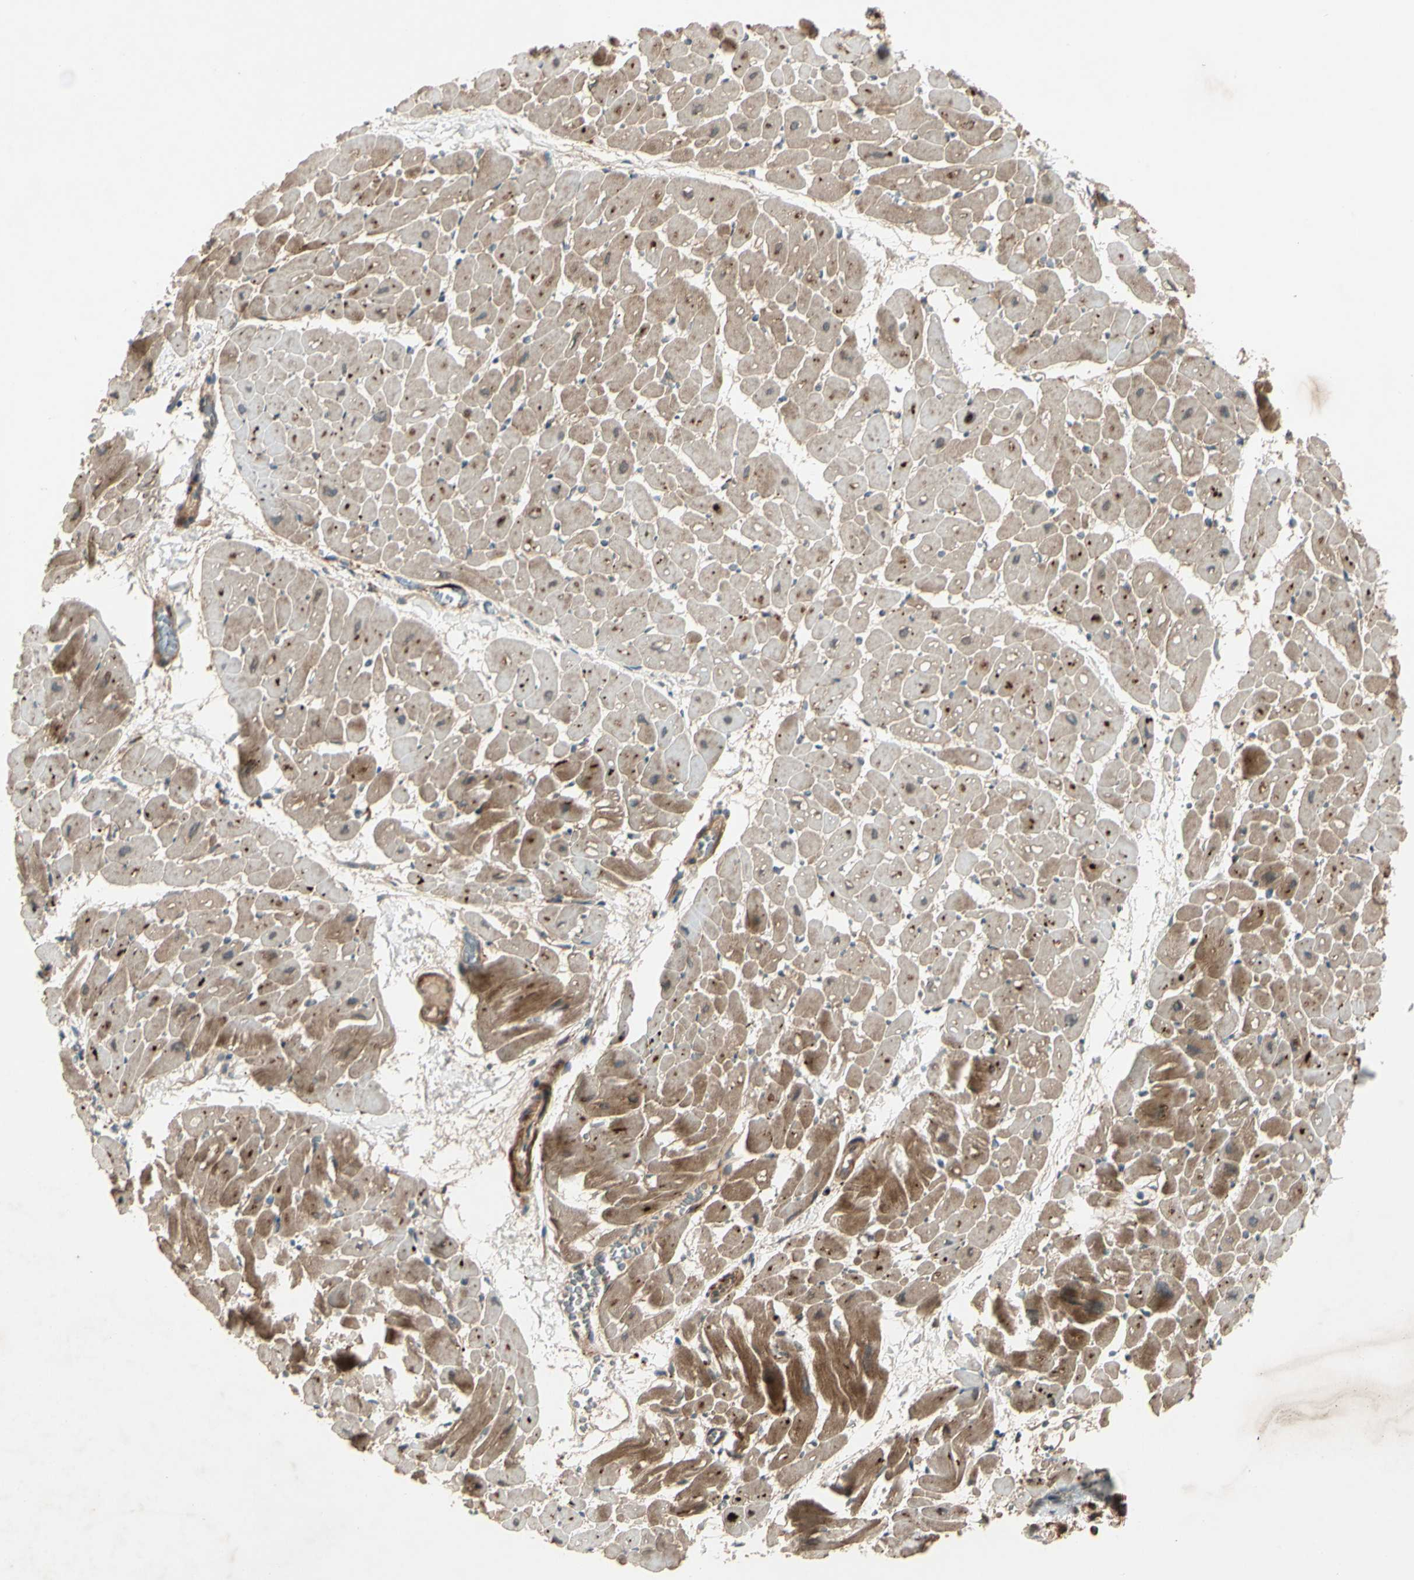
{"staining": {"intensity": "moderate", "quantity": ">75%", "location": "cytoplasmic/membranous"}, "tissue": "heart muscle", "cell_type": "Cardiomyocytes", "image_type": "normal", "snomed": [{"axis": "morphology", "description": "Normal tissue, NOS"}, {"axis": "topography", "description": "Heart"}], "caption": "Benign heart muscle reveals moderate cytoplasmic/membranous staining in approximately >75% of cardiomyocytes, visualized by immunohistochemistry. (DAB IHC, brown staining for protein, blue staining for nuclei).", "gene": "ACVR1C", "patient": {"sex": "male", "age": 45}}